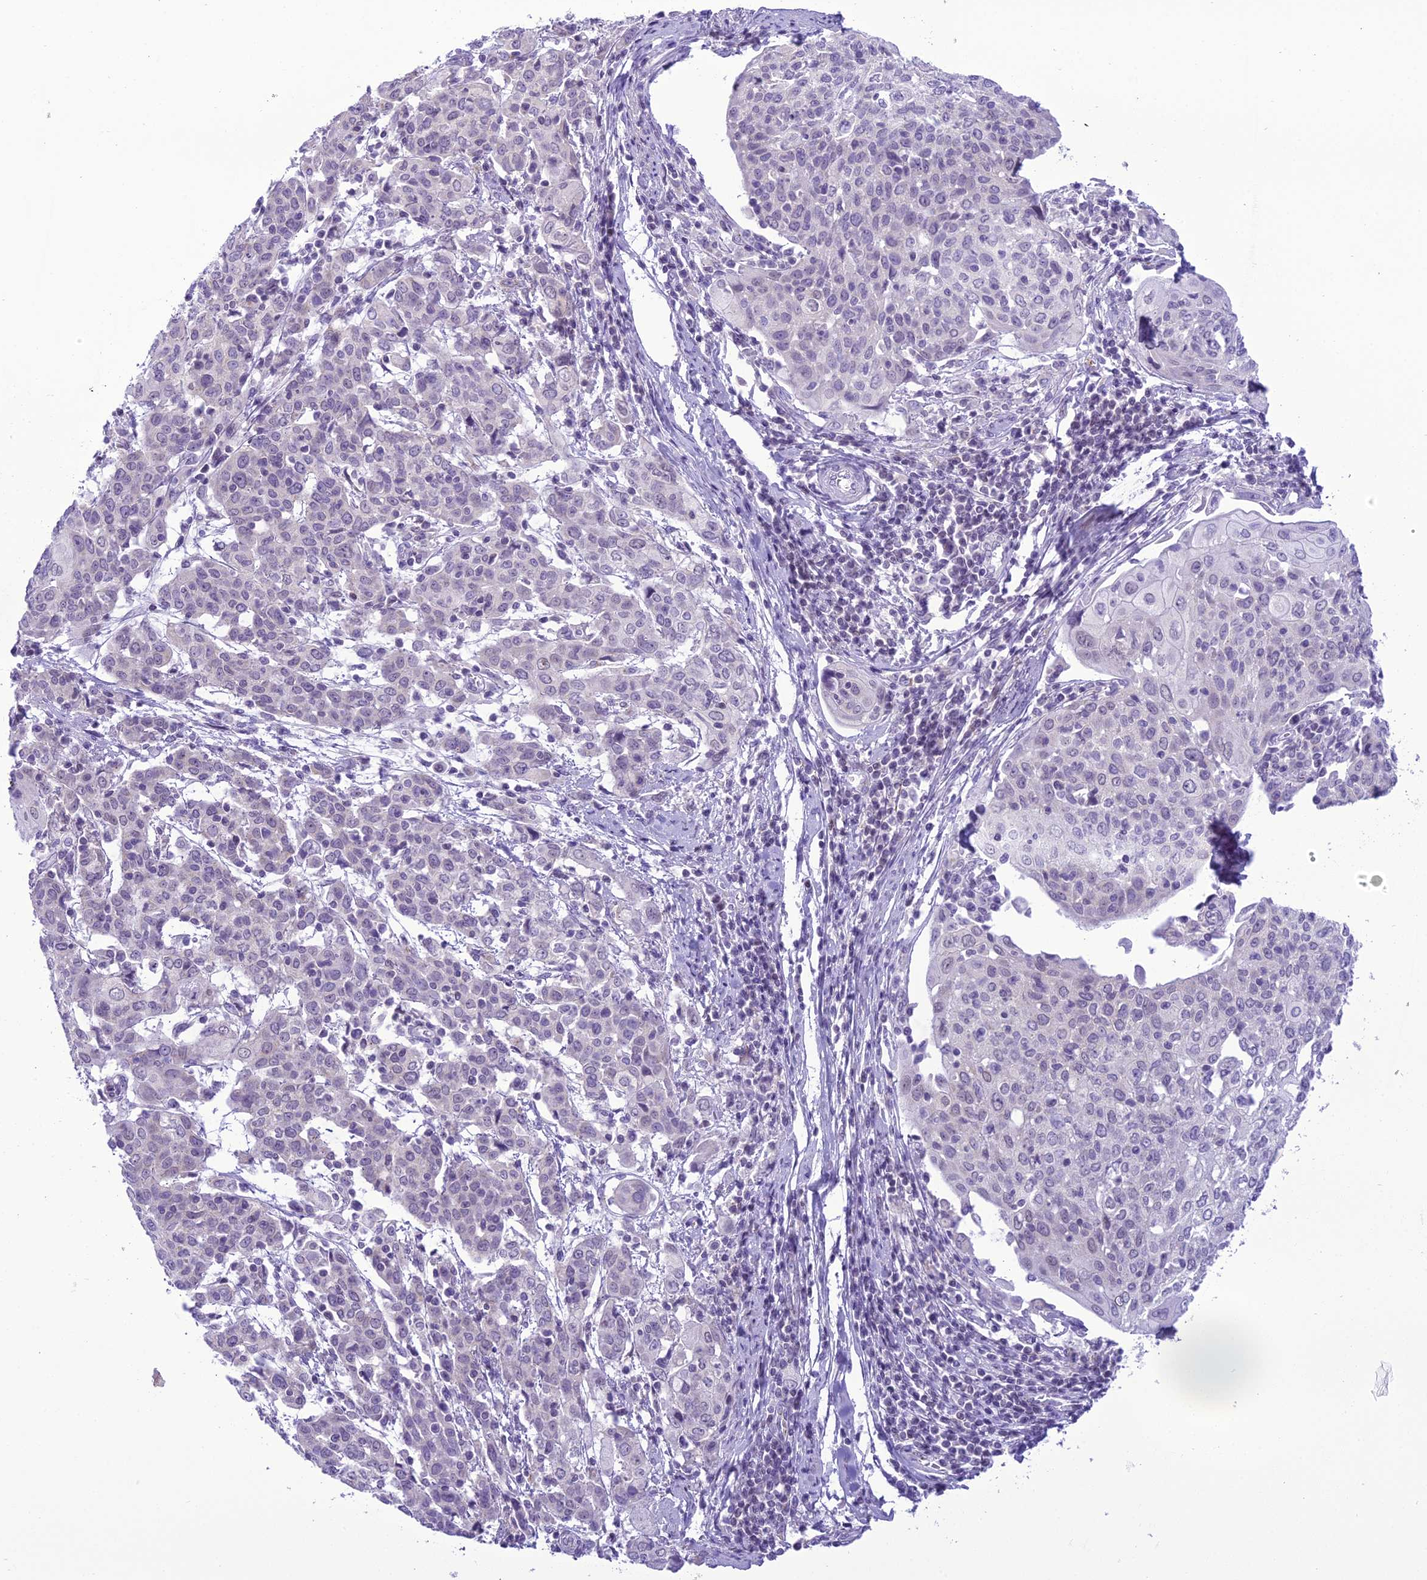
{"staining": {"intensity": "negative", "quantity": "none", "location": "none"}, "tissue": "cervical cancer", "cell_type": "Tumor cells", "image_type": "cancer", "snomed": [{"axis": "morphology", "description": "Squamous cell carcinoma, NOS"}, {"axis": "topography", "description": "Cervix"}], "caption": "Immunohistochemistry of human cervical cancer exhibits no expression in tumor cells.", "gene": "B9D2", "patient": {"sex": "female", "age": 67}}